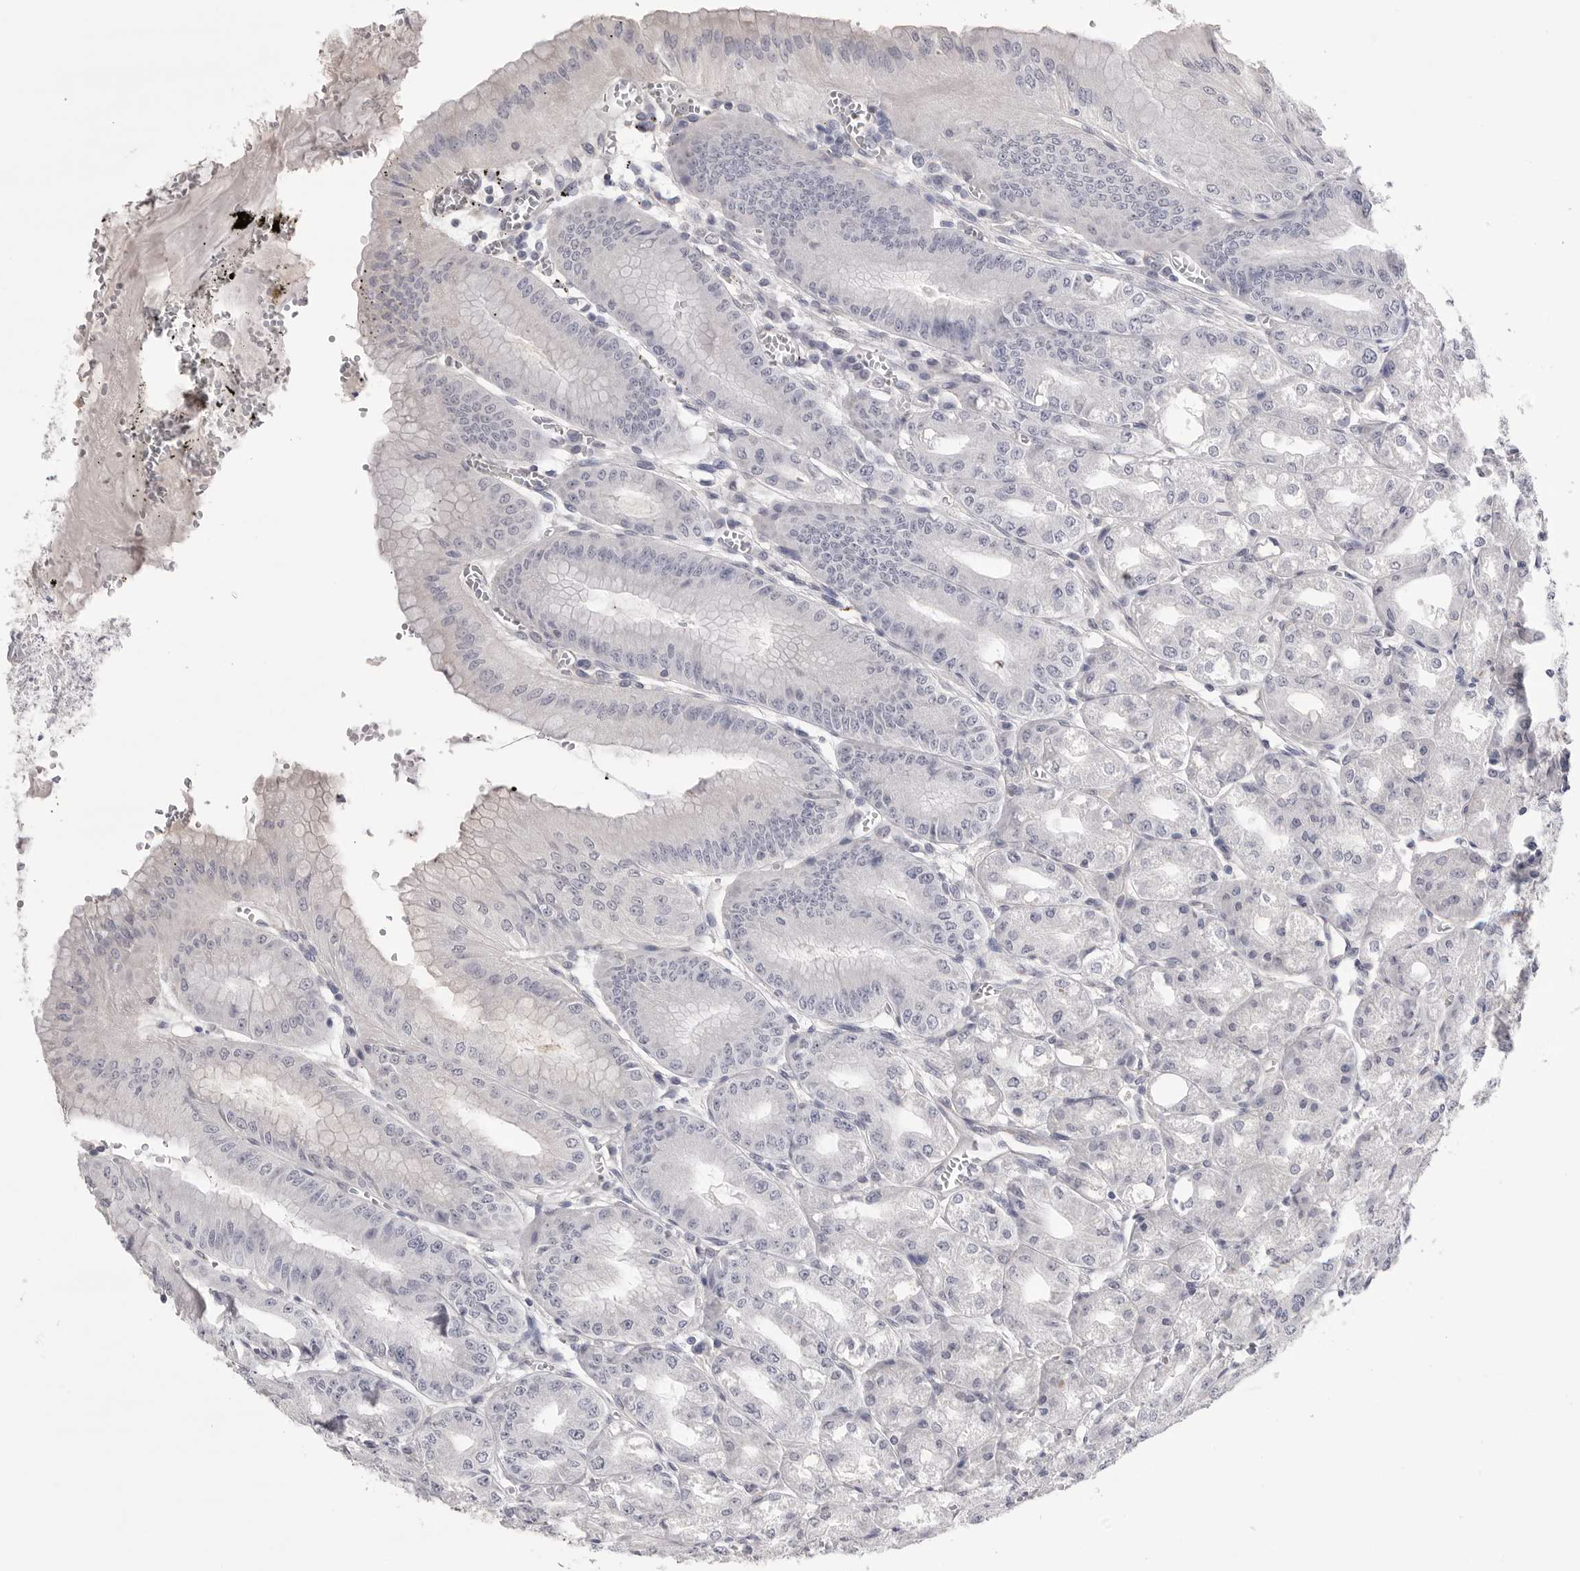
{"staining": {"intensity": "negative", "quantity": "none", "location": "none"}, "tissue": "stomach", "cell_type": "Glandular cells", "image_type": "normal", "snomed": [{"axis": "morphology", "description": "Normal tissue, NOS"}, {"axis": "topography", "description": "Stomach, lower"}], "caption": "An immunohistochemistry photomicrograph of normal stomach is shown. There is no staining in glandular cells of stomach.", "gene": "DLGAP3", "patient": {"sex": "male", "age": 71}}